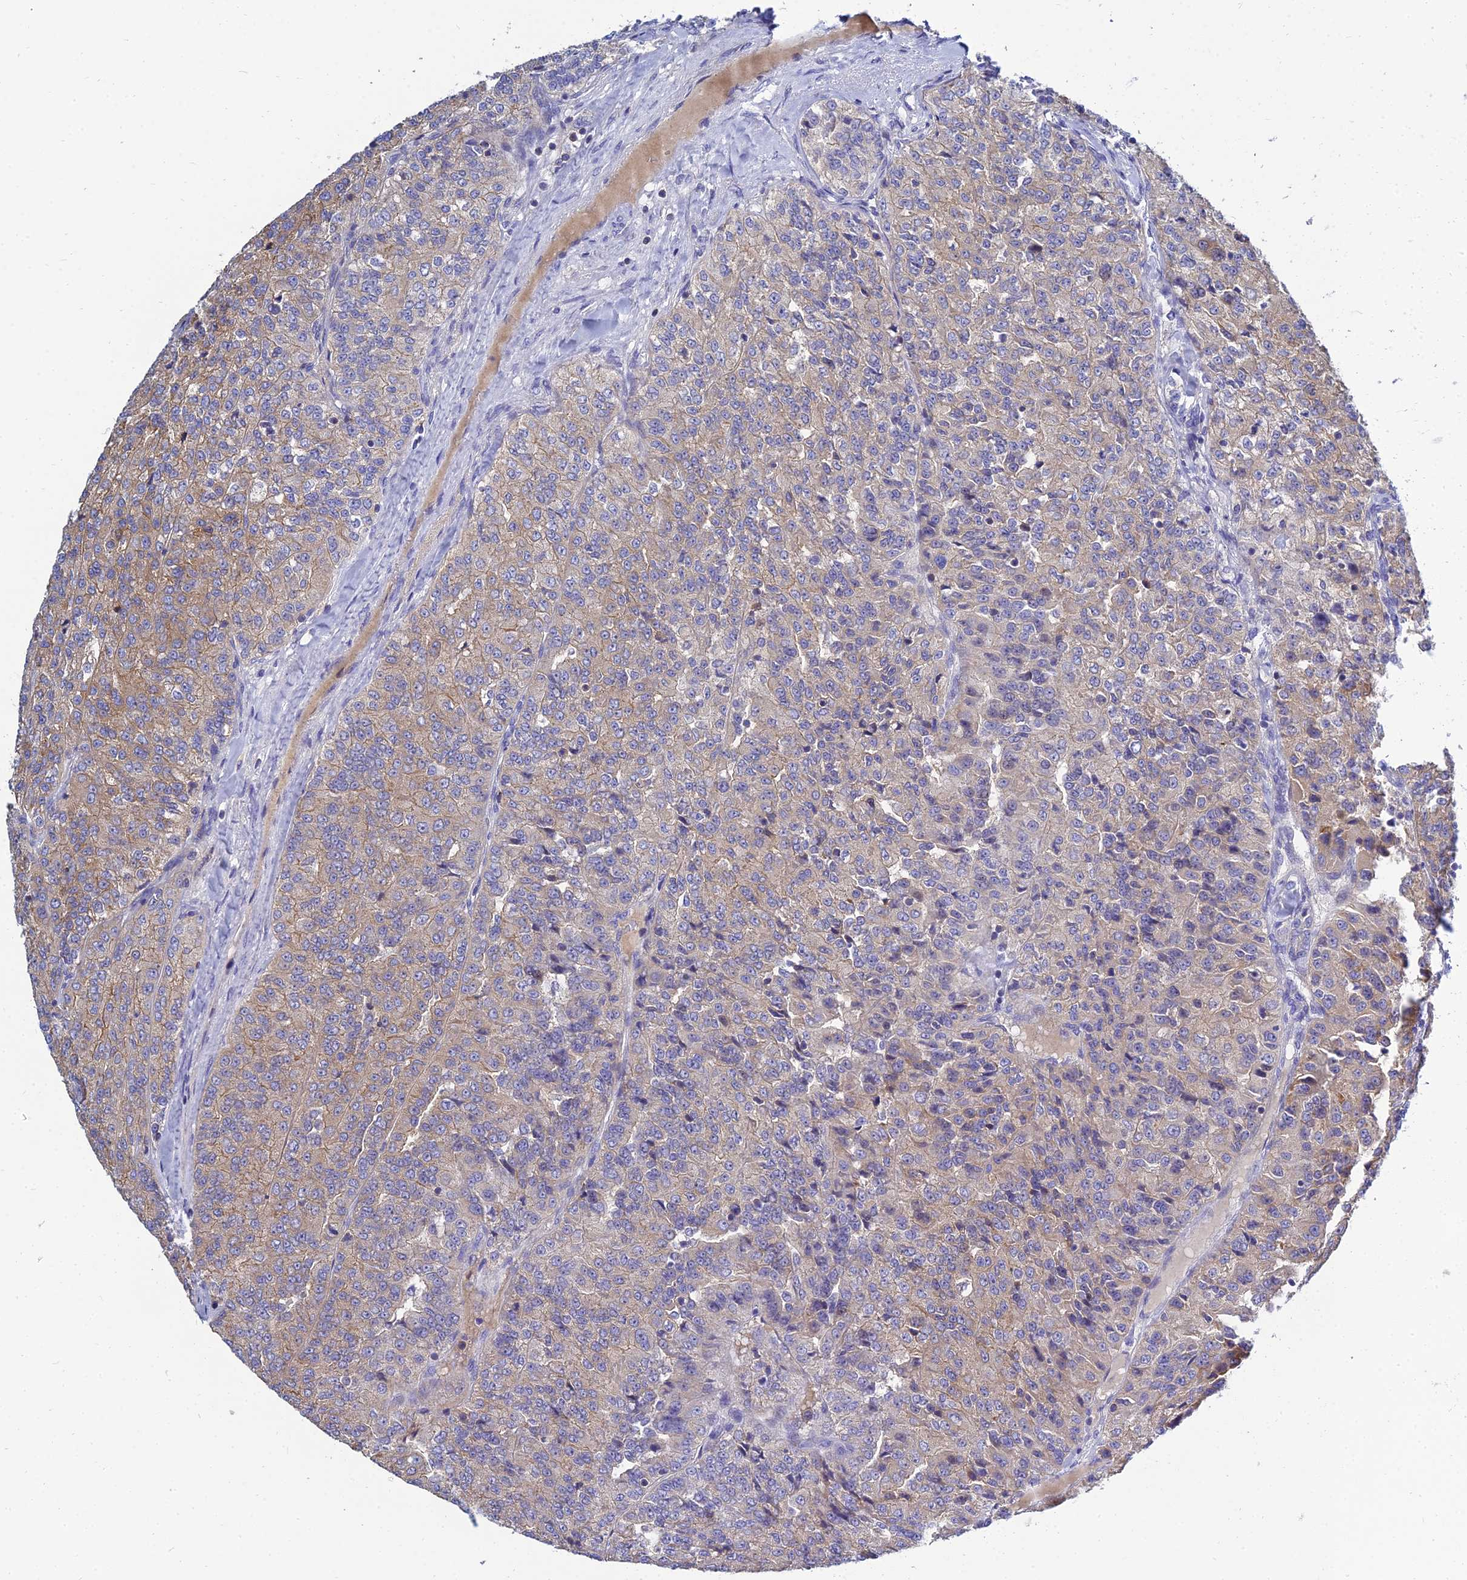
{"staining": {"intensity": "weak", "quantity": ">75%", "location": "cytoplasmic/membranous"}, "tissue": "renal cancer", "cell_type": "Tumor cells", "image_type": "cancer", "snomed": [{"axis": "morphology", "description": "Adenocarcinoma, NOS"}, {"axis": "topography", "description": "Kidney"}], "caption": "Protein expression analysis of renal adenocarcinoma shows weak cytoplasmic/membranous expression in about >75% of tumor cells. The staining was performed using DAB to visualize the protein expression in brown, while the nuclei were stained in blue with hematoxylin (Magnification: 20x).", "gene": "NPY", "patient": {"sex": "female", "age": 63}}